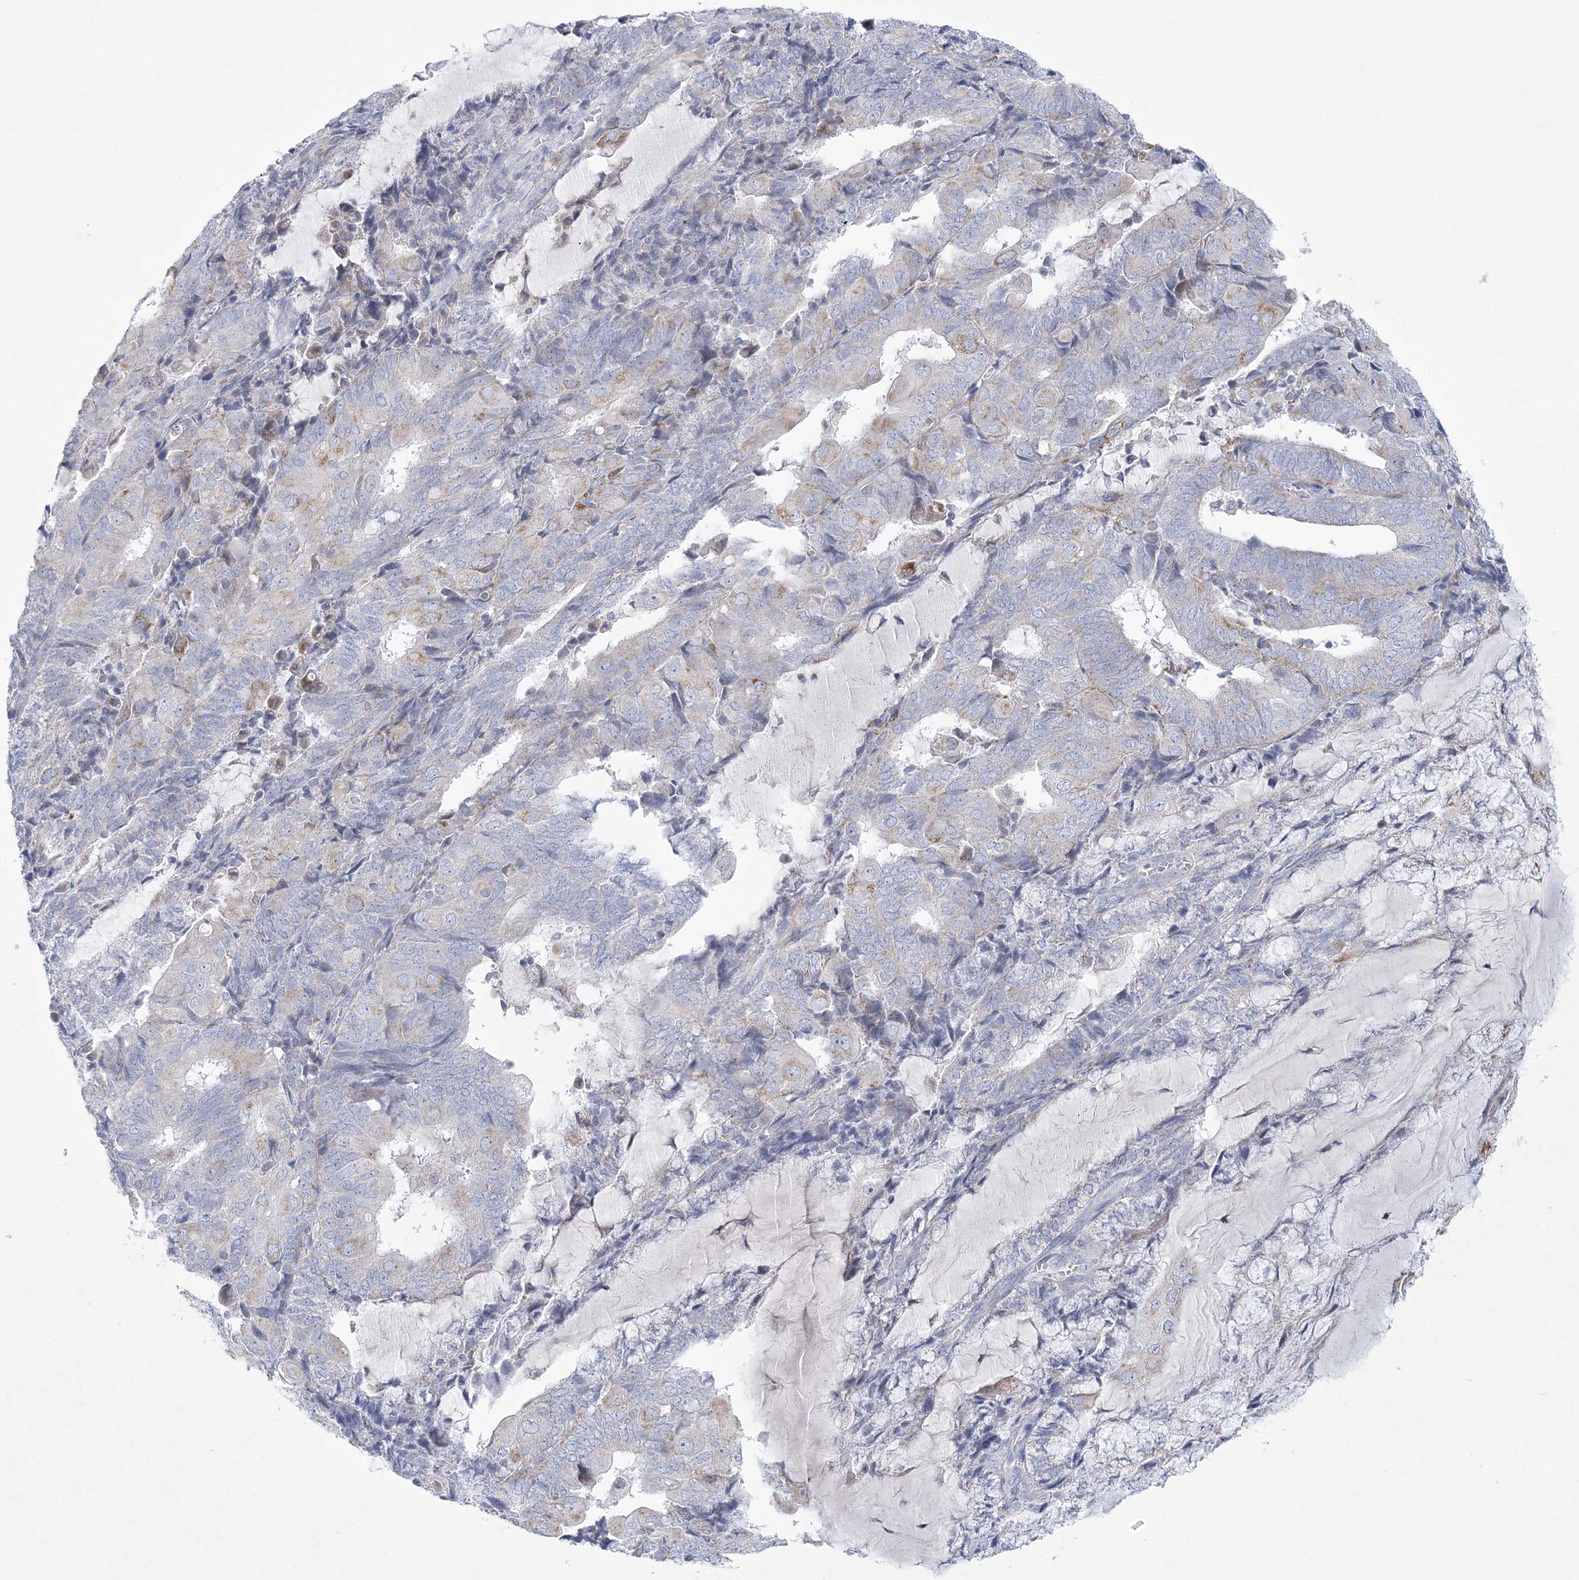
{"staining": {"intensity": "negative", "quantity": "none", "location": "none"}, "tissue": "endometrial cancer", "cell_type": "Tumor cells", "image_type": "cancer", "snomed": [{"axis": "morphology", "description": "Adenocarcinoma, NOS"}, {"axis": "topography", "description": "Endometrium"}], "caption": "This is an immunohistochemistry (IHC) micrograph of adenocarcinoma (endometrial). There is no staining in tumor cells.", "gene": "NIPAL1", "patient": {"sex": "female", "age": 81}}